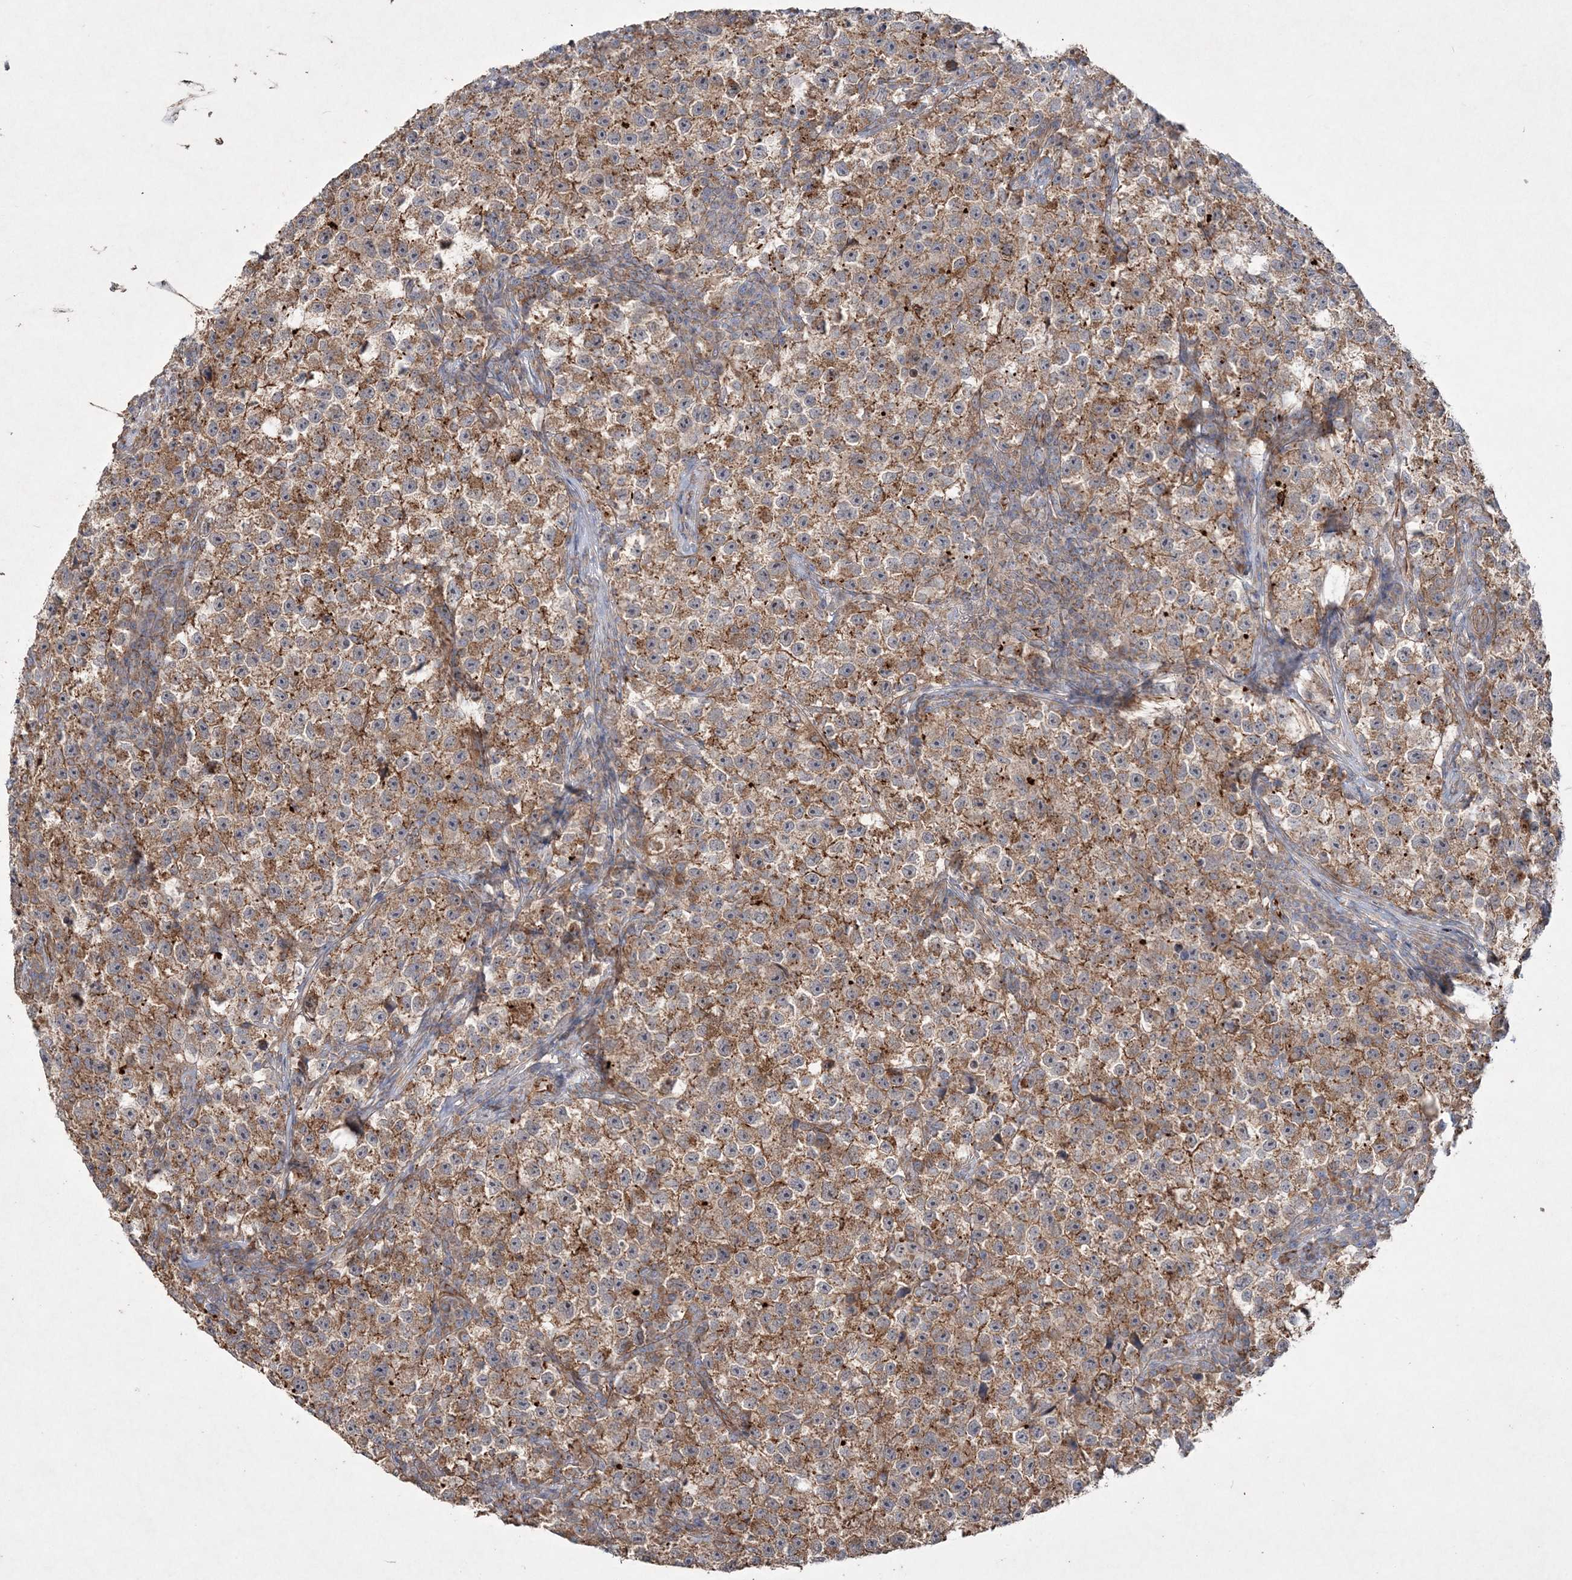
{"staining": {"intensity": "moderate", "quantity": ">75%", "location": "cytoplasmic/membranous"}, "tissue": "testis cancer", "cell_type": "Tumor cells", "image_type": "cancer", "snomed": [{"axis": "morphology", "description": "Seminoma, NOS"}, {"axis": "topography", "description": "Testis"}], "caption": "The micrograph demonstrates immunohistochemical staining of testis cancer. There is moderate cytoplasmic/membranous staining is seen in approximately >75% of tumor cells. (DAB IHC with brightfield microscopy, high magnification).", "gene": "TTC7A", "patient": {"sex": "male", "age": 22}}